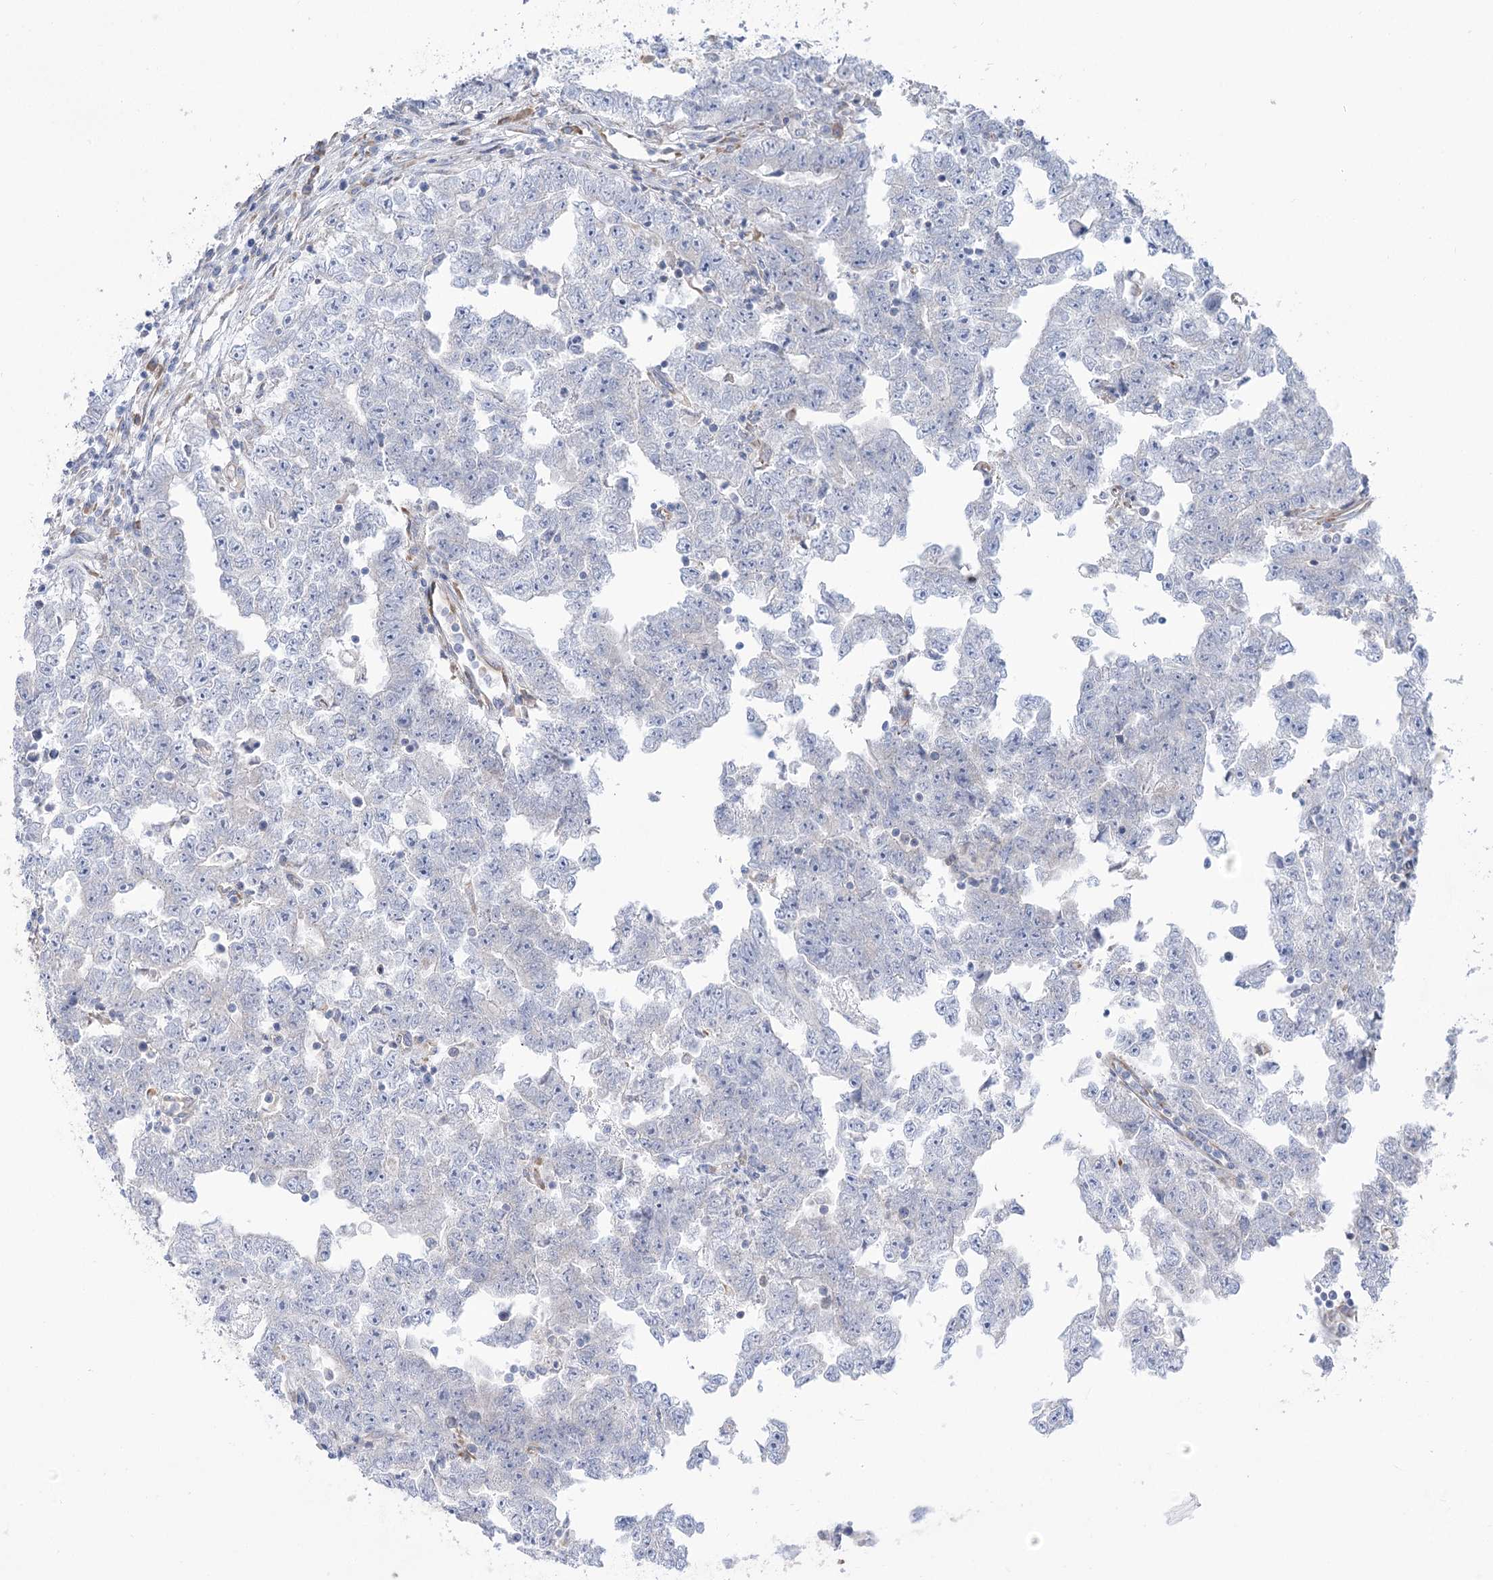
{"staining": {"intensity": "negative", "quantity": "none", "location": "none"}, "tissue": "testis cancer", "cell_type": "Tumor cells", "image_type": "cancer", "snomed": [{"axis": "morphology", "description": "Carcinoma, Embryonal, NOS"}, {"axis": "topography", "description": "Testis"}], "caption": "This micrograph is of testis embryonal carcinoma stained with IHC to label a protein in brown with the nuclei are counter-stained blue. There is no positivity in tumor cells.", "gene": "STT3B", "patient": {"sex": "male", "age": 25}}